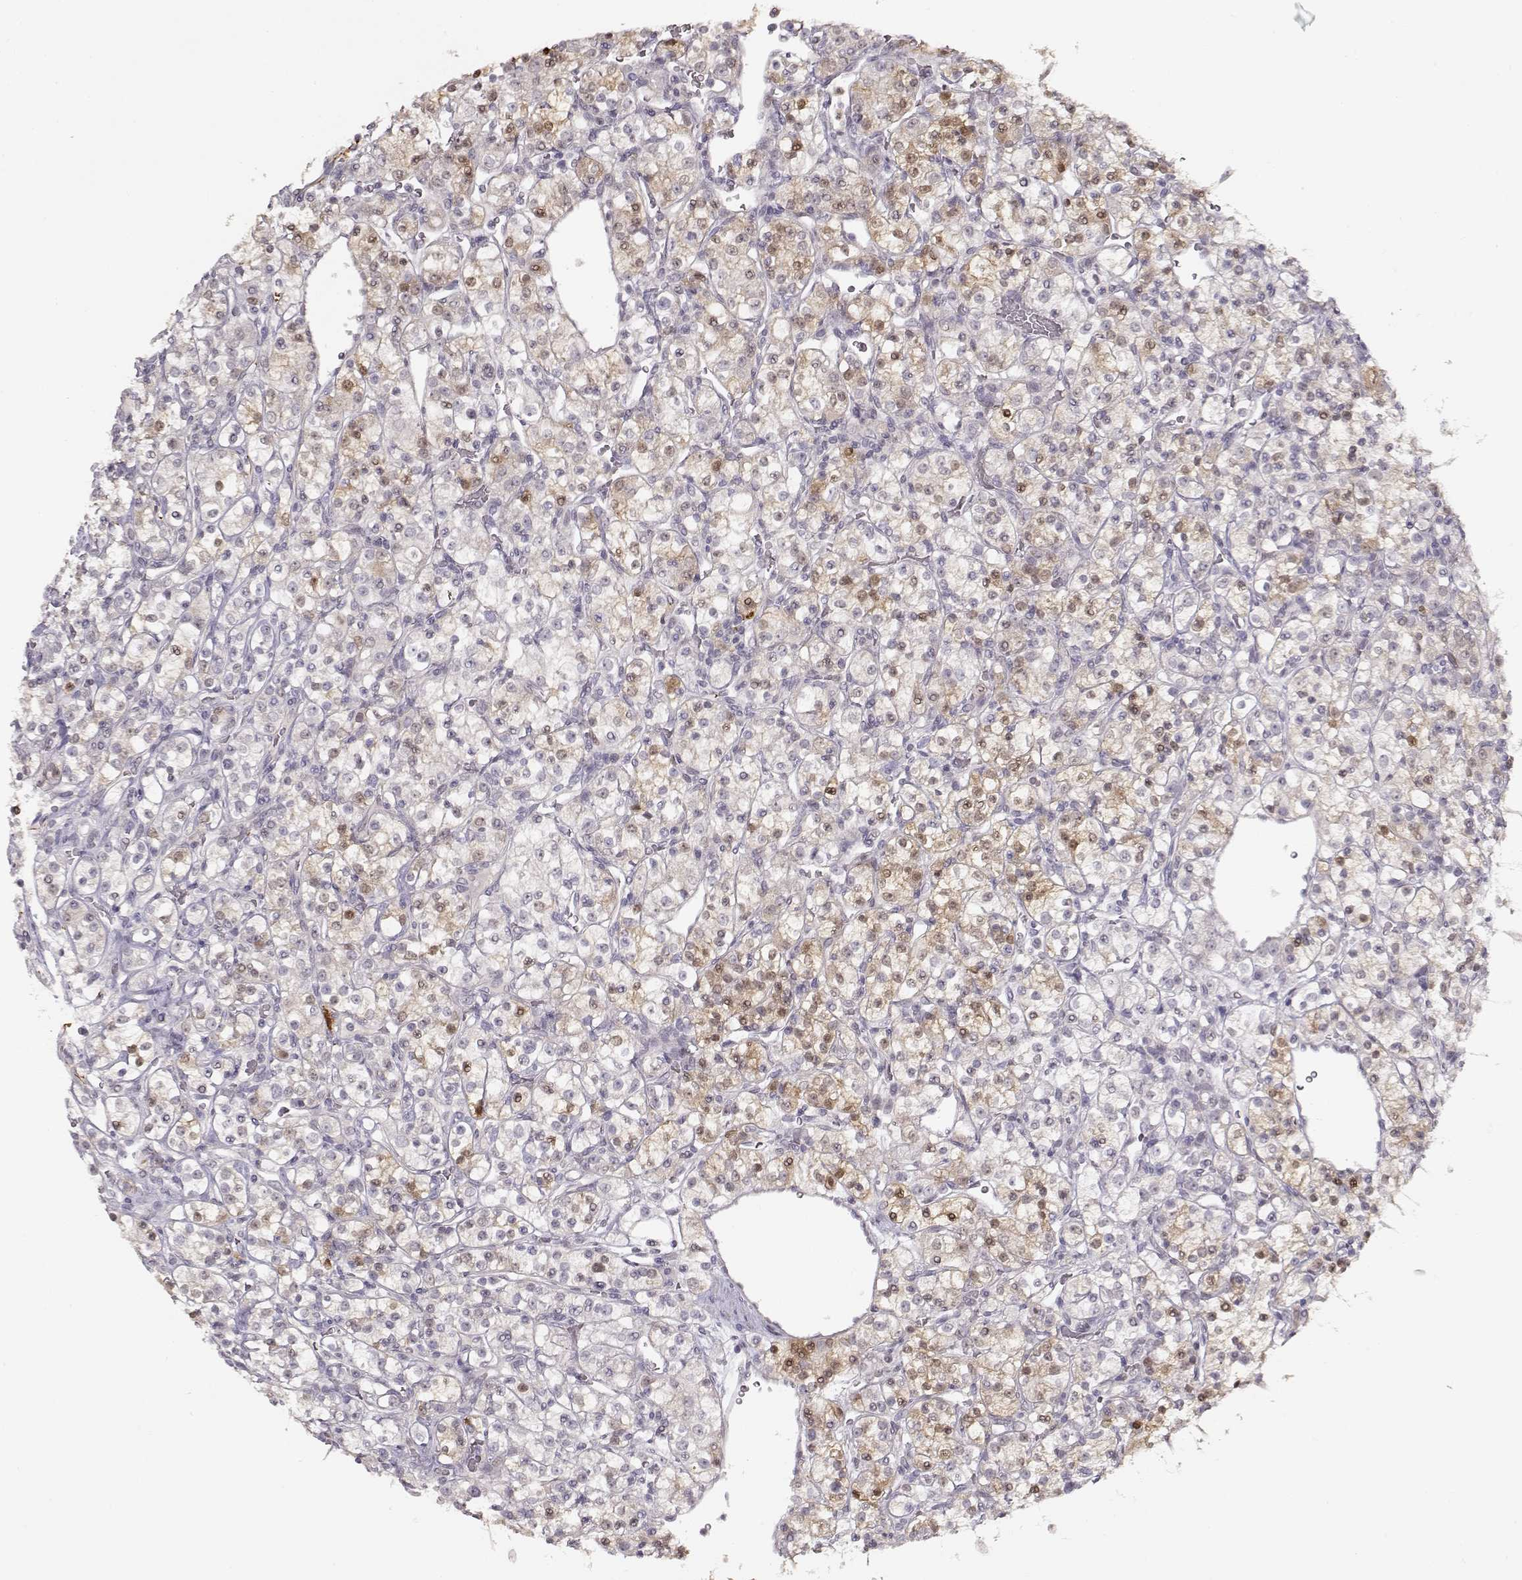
{"staining": {"intensity": "moderate", "quantity": "<25%", "location": "cytoplasmic/membranous"}, "tissue": "renal cancer", "cell_type": "Tumor cells", "image_type": "cancer", "snomed": [{"axis": "morphology", "description": "Adenocarcinoma, NOS"}, {"axis": "topography", "description": "Kidney"}], "caption": "Immunohistochemistry (DAB) staining of adenocarcinoma (renal) displays moderate cytoplasmic/membranous protein expression in about <25% of tumor cells.", "gene": "S100B", "patient": {"sex": "male", "age": 77}}